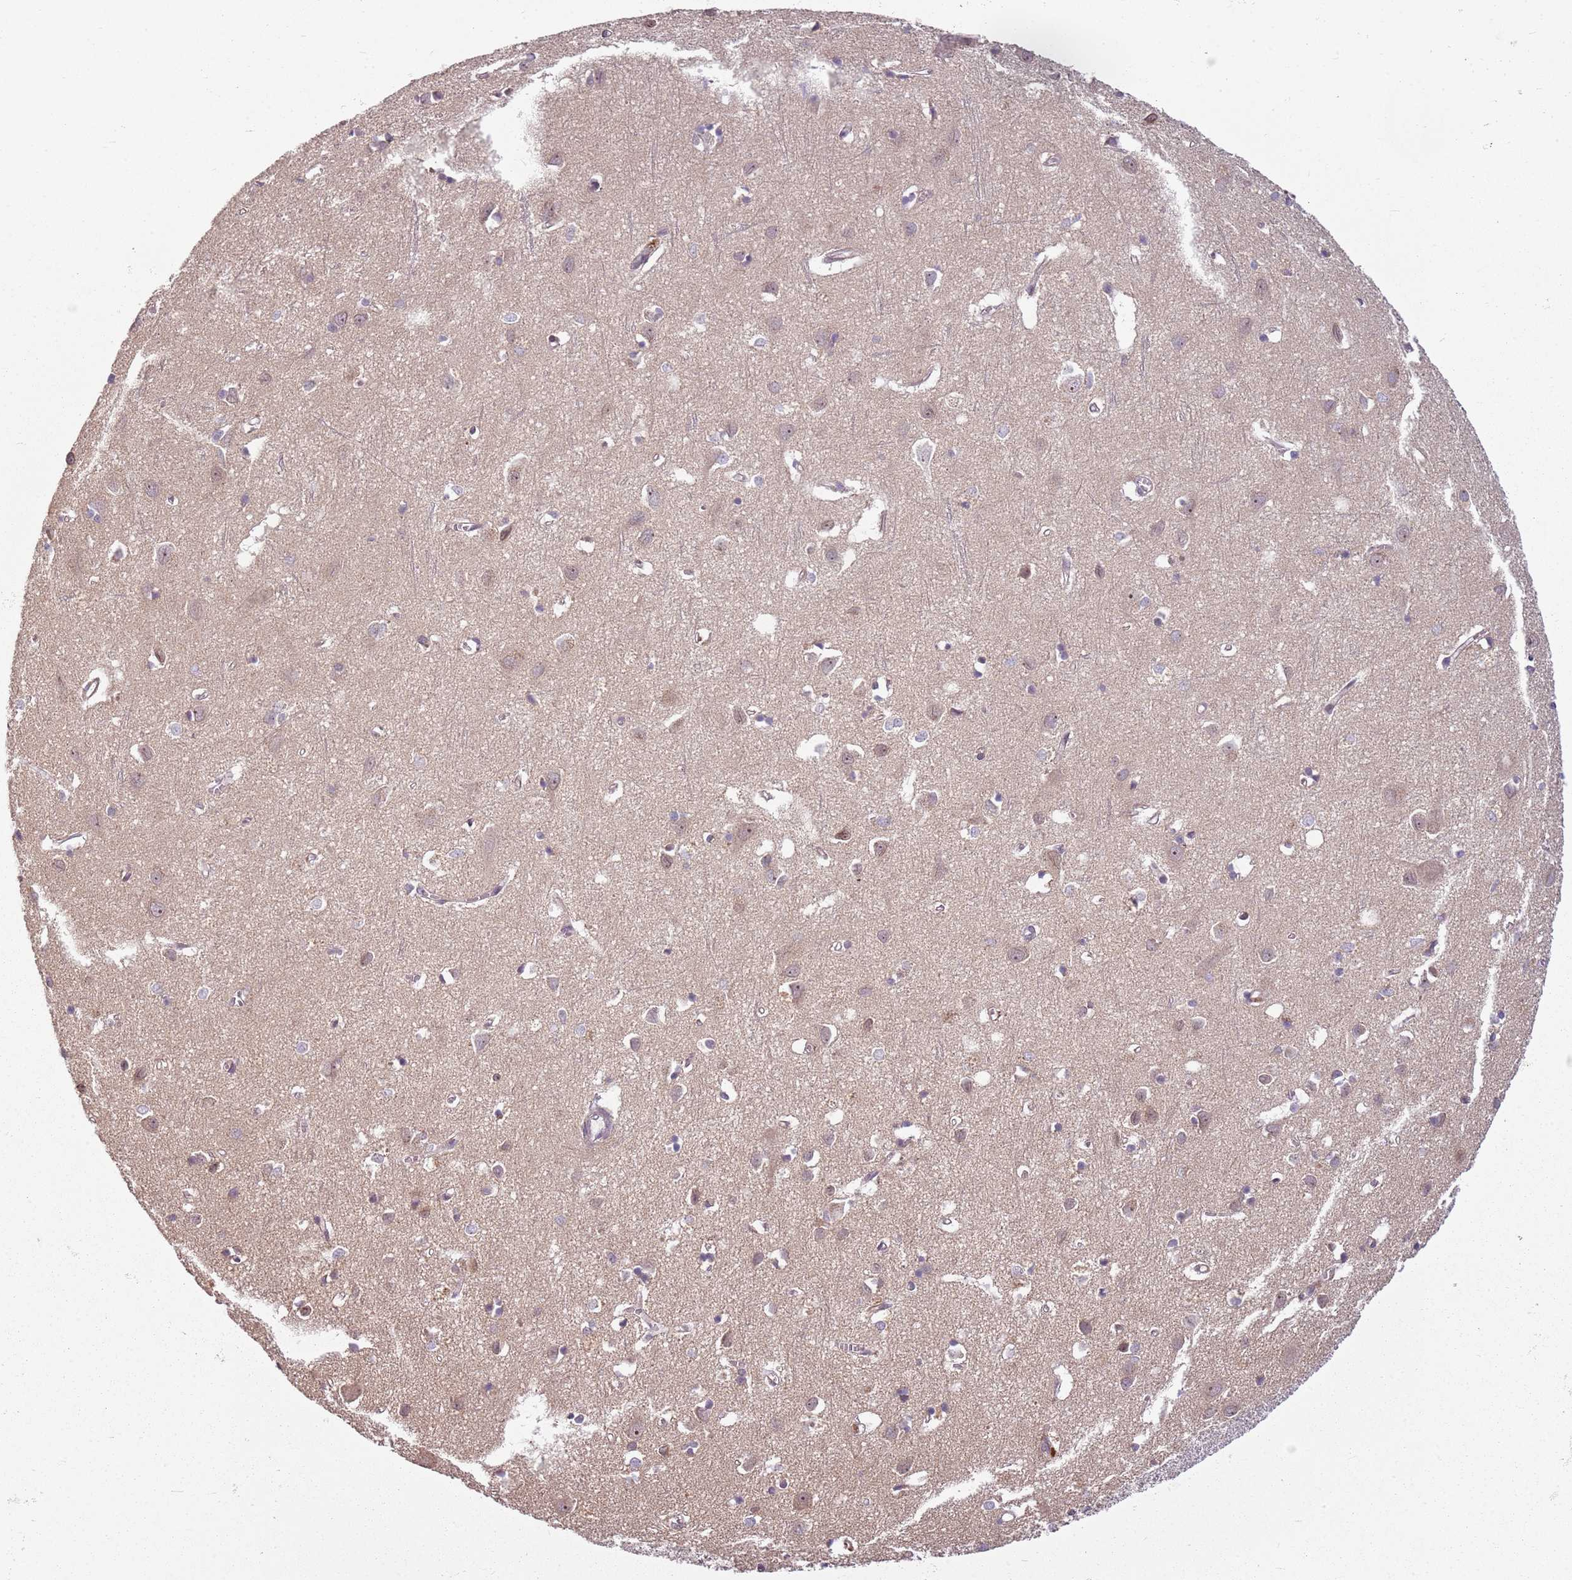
{"staining": {"intensity": "moderate", "quantity": "<25%", "location": "cytoplasmic/membranous"}, "tissue": "cerebral cortex", "cell_type": "Endothelial cells", "image_type": "normal", "snomed": [{"axis": "morphology", "description": "Normal tissue, NOS"}, {"axis": "topography", "description": "Cerebral cortex"}], "caption": "IHC of unremarkable cerebral cortex displays low levels of moderate cytoplasmic/membranous positivity in approximately <25% of endothelial cells.", "gene": "CHURC1", "patient": {"sex": "female", "age": 64}}